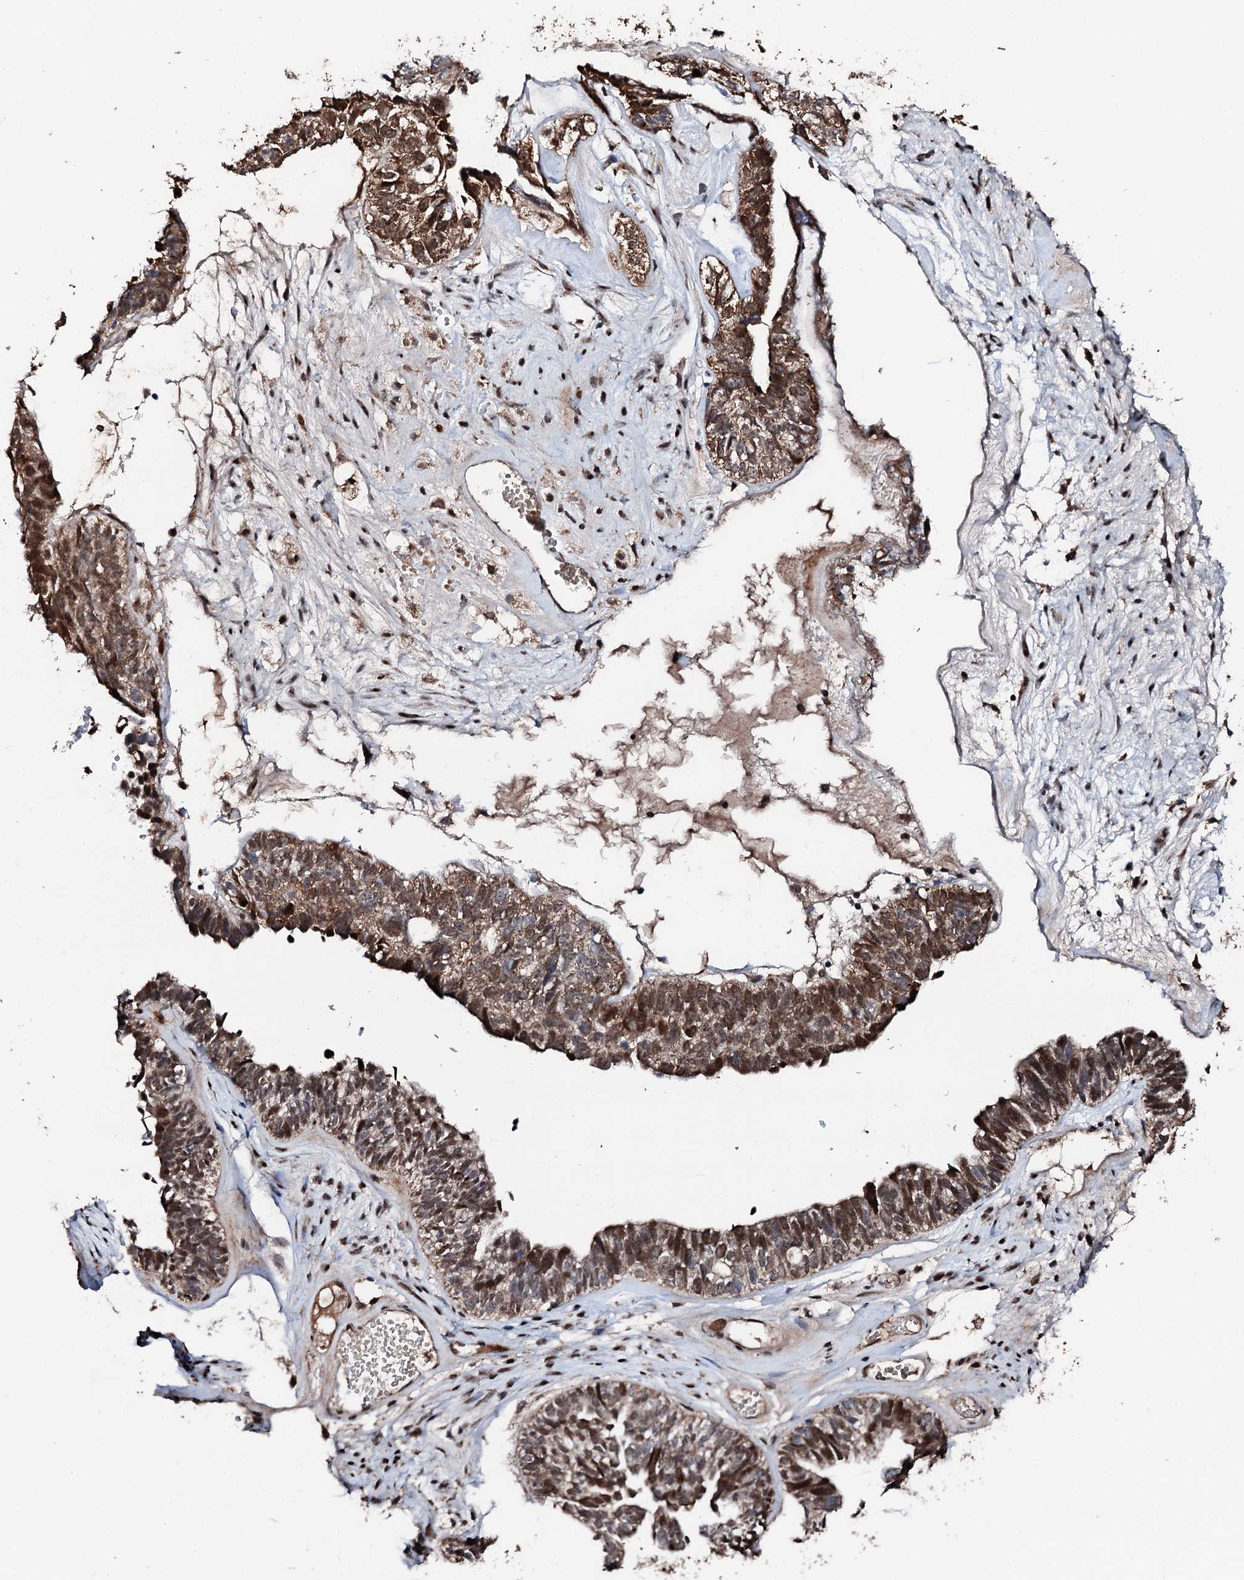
{"staining": {"intensity": "moderate", "quantity": ">75%", "location": "cytoplasmic/membranous,nuclear"}, "tissue": "ovarian cancer", "cell_type": "Tumor cells", "image_type": "cancer", "snomed": [{"axis": "morphology", "description": "Cystadenocarcinoma, serous, NOS"}, {"axis": "topography", "description": "Ovary"}], "caption": "This is a photomicrograph of immunohistochemistry (IHC) staining of serous cystadenocarcinoma (ovarian), which shows moderate positivity in the cytoplasmic/membranous and nuclear of tumor cells.", "gene": "KIF18A", "patient": {"sex": "female", "age": 79}}